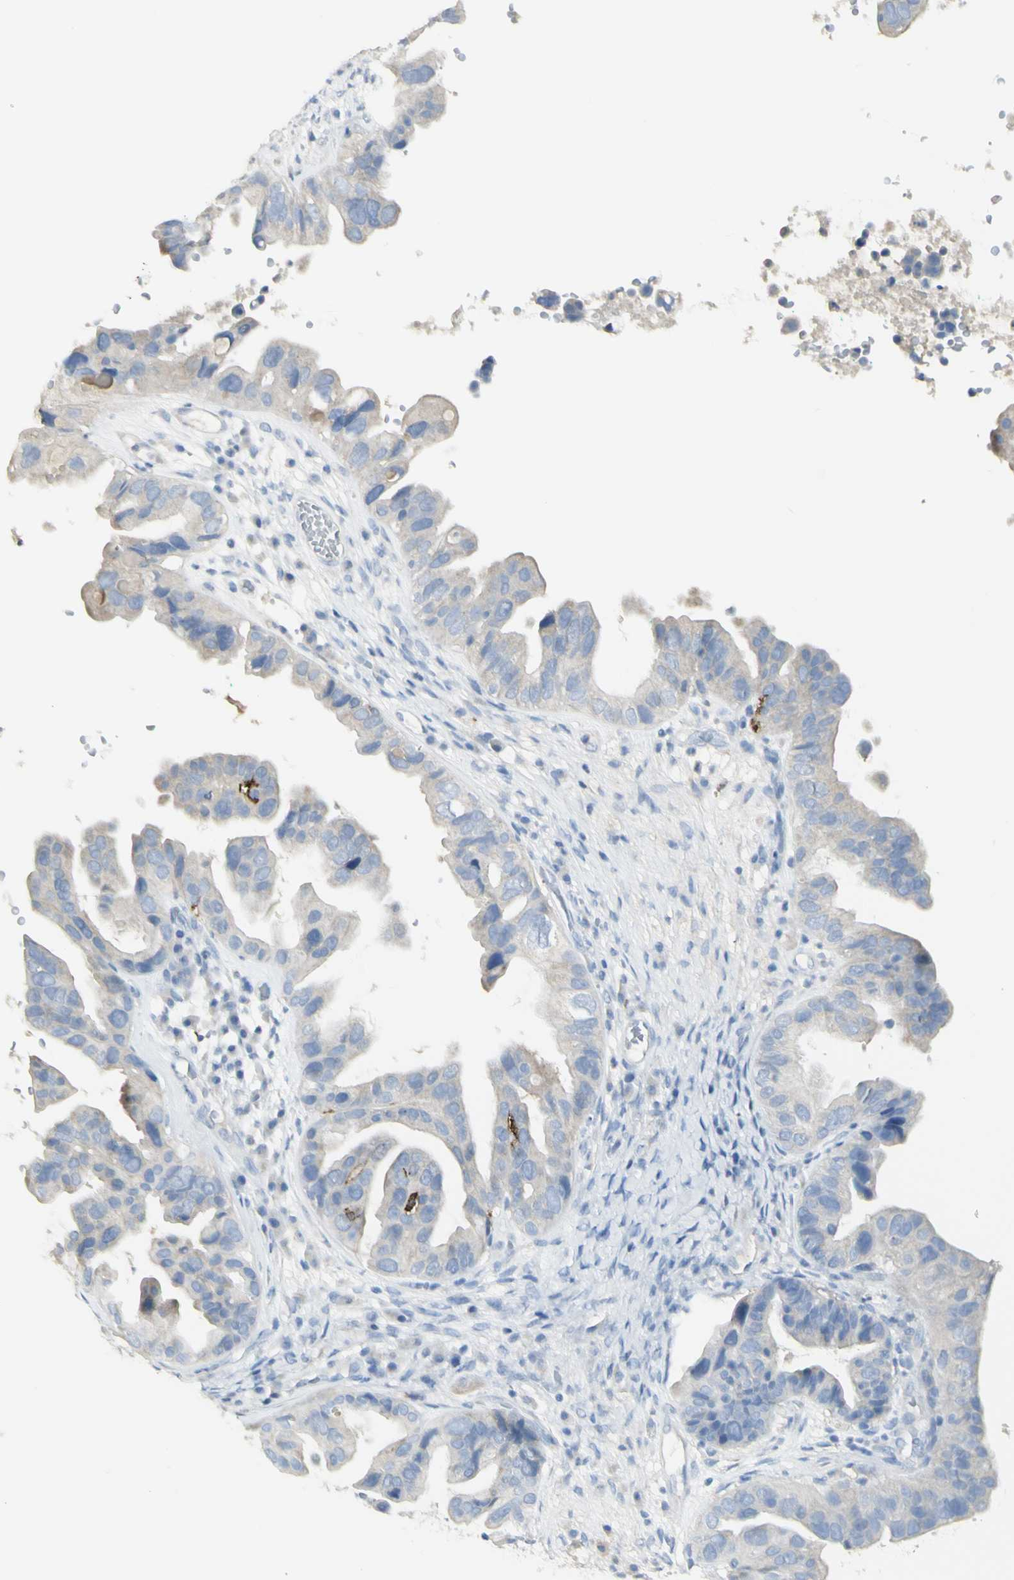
{"staining": {"intensity": "weak", "quantity": "<25%", "location": "cytoplasmic/membranous"}, "tissue": "ovarian cancer", "cell_type": "Tumor cells", "image_type": "cancer", "snomed": [{"axis": "morphology", "description": "Cystadenocarcinoma, serous, NOS"}, {"axis": "topography", "description": "Ovary"}], "caption": "Human serous cystadenocarcinoma (ovarian) stained for a protein using immunohistochemistry (IHC) reveals no expression in tumor cells.", "gene": "CD207", "patient": {"sex": "female", "age": 56}}